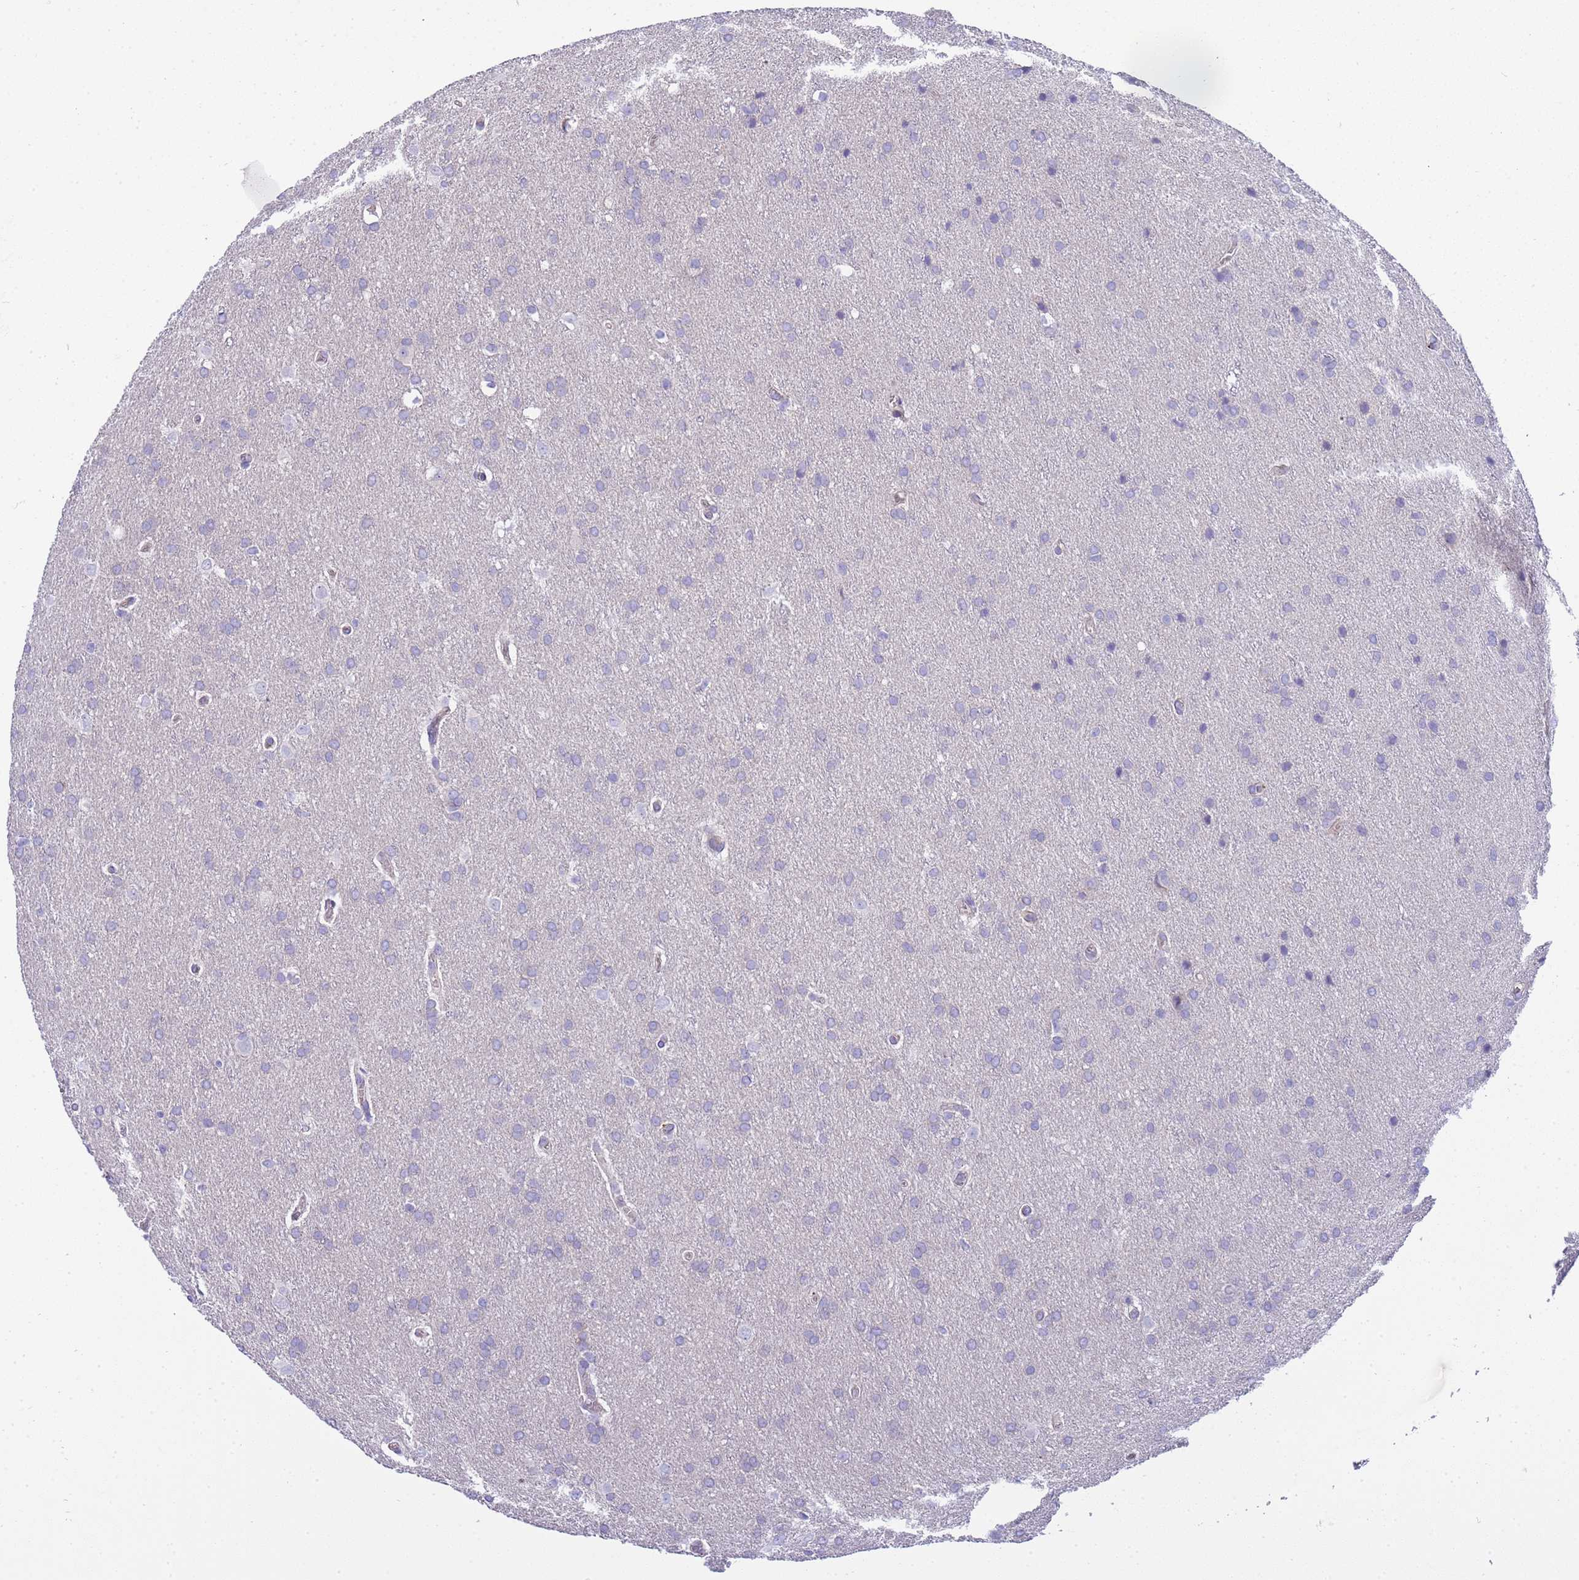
{"staining": {"intensity": "negative", "quantity": "none", "location": "none"}, "tissue": "glioma", "cell_type": "Tumor cells", "image_type": "cancer", "snomed": [{"axis": "morphology", "description": "Glioma, malignant, Low grade"}, {"axis": "topography", "description": "Brain"}], "caption": "This is an IHC histopathology image of glioma. There is no positivity in tumor cells.", "gene": "RIPPLY2", "patient": {"sex": "female", "age": 32}}